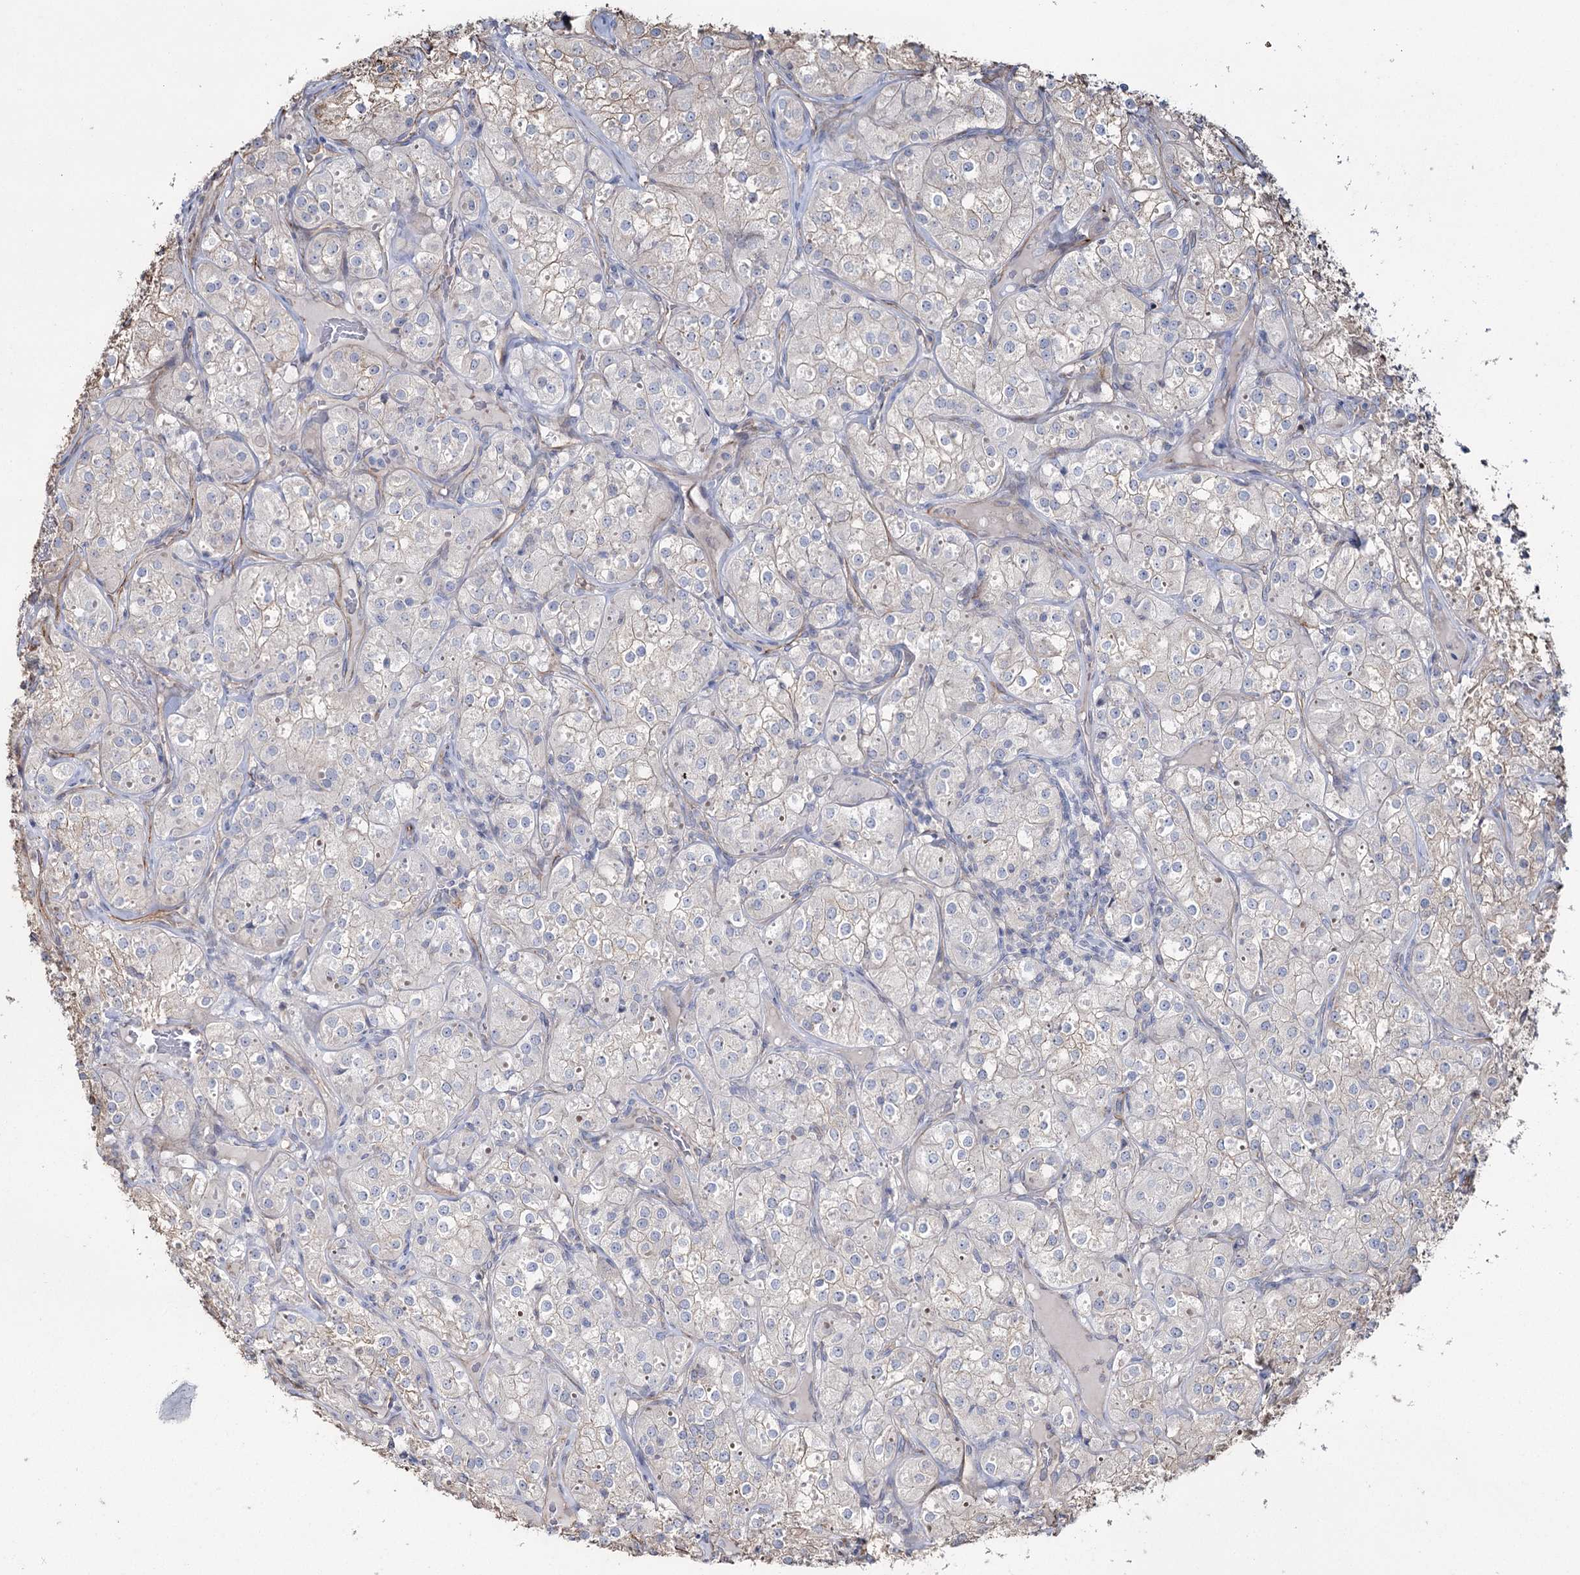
{"staining": {"intensity": "negative", "quantity": "none", "location": "none"}, "tissue": "renal cancer", "cell_type": "Tumor cells", "image_type": "cancer", "snomed": [{"axis": "morphology", "description": "Adenocarcinoma, NOS"}, {"axis": "topography", "description": "Kidney"}], "caption": "Immunohistochemistry (IHC) histopathology image of human renal cancer (adenocarcinoma) stained for a protein (brown), which demonstrates no expression in tumor cells.", "gene": "SUMF1", "patient": {"sex": "male", "age": 77}}